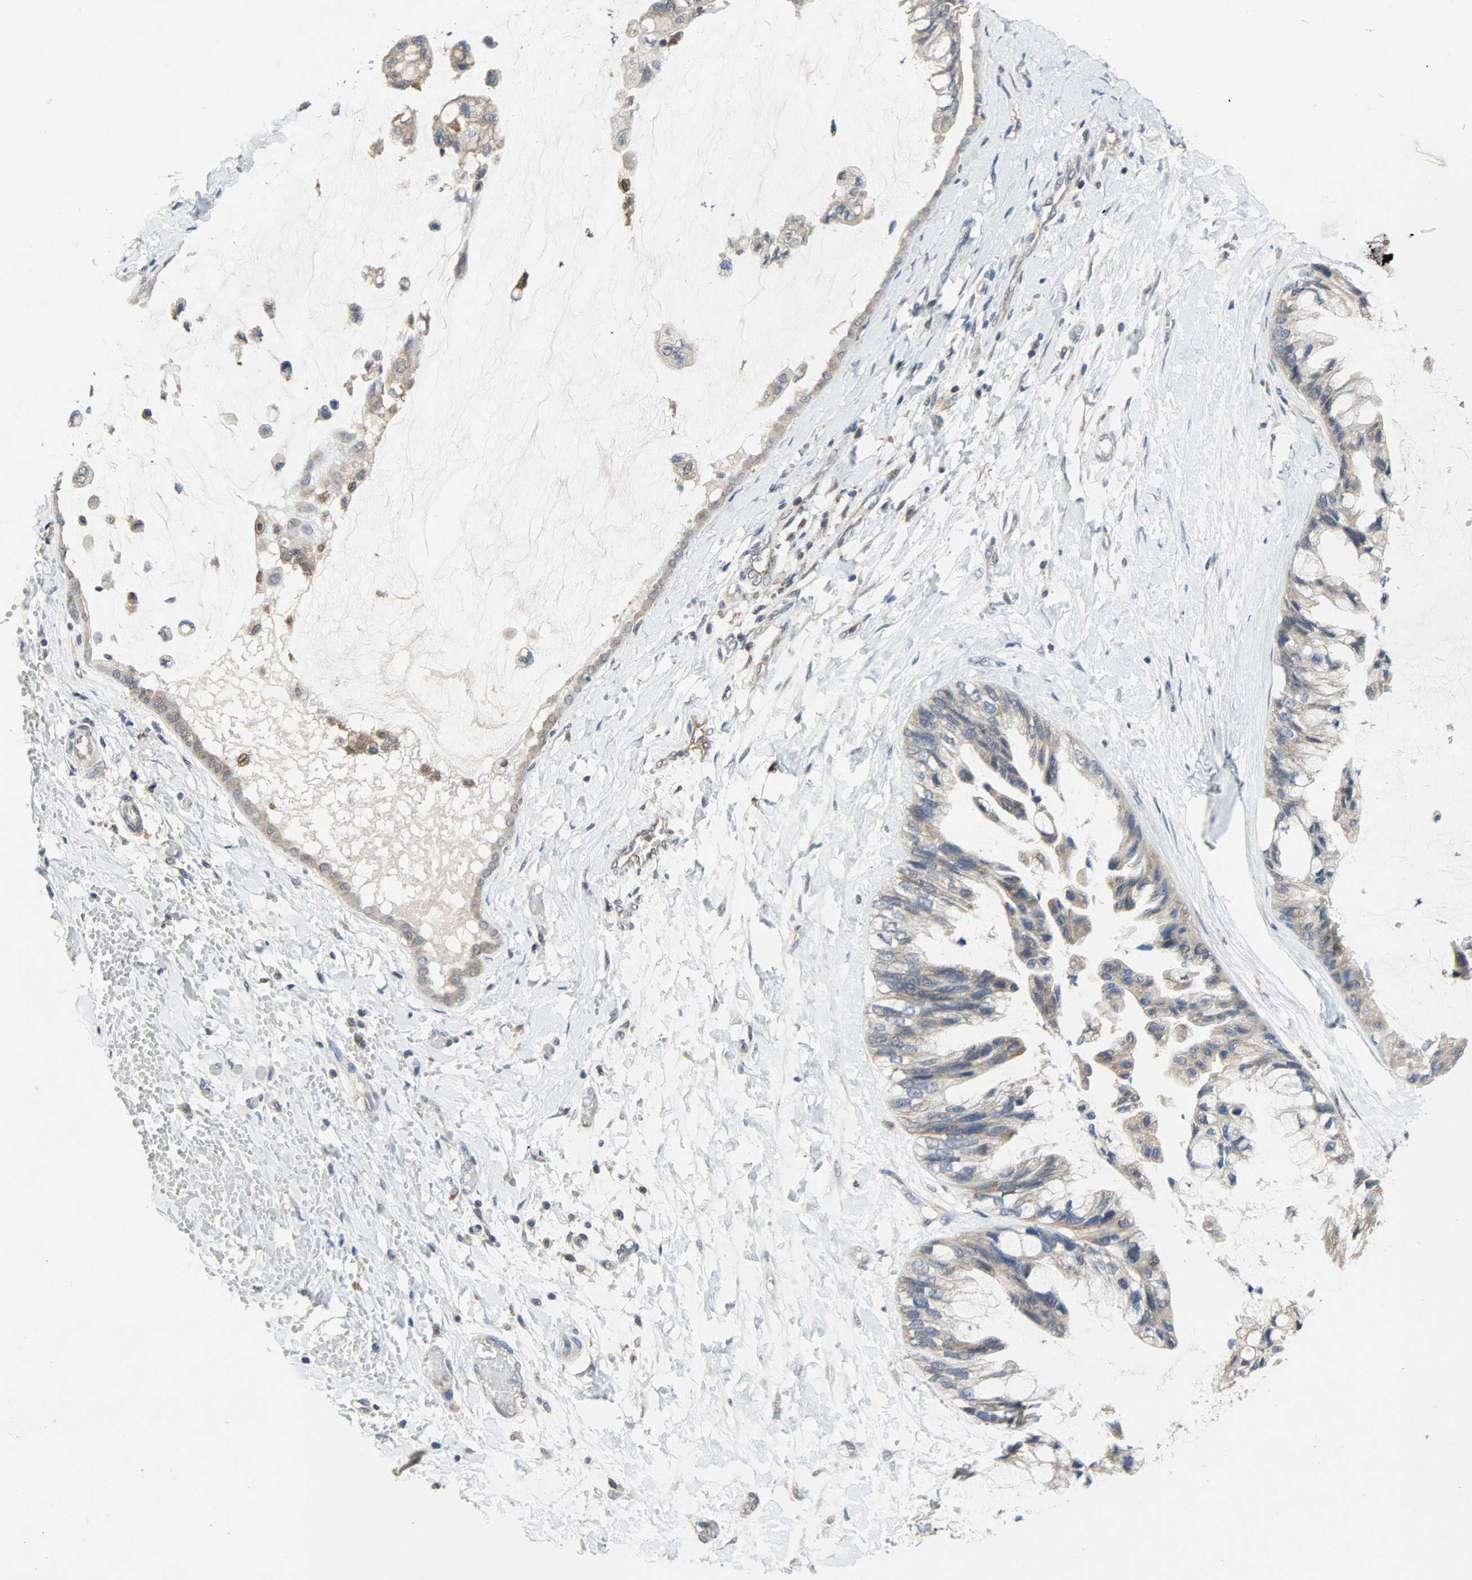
{"staining": {"intensity": "moderate", "quantity": ">75%", "location": "cytoplasmic/membranous"}, "tissue": "ovarian cancer", "cell_type": "Tumor cells", "image_type": "cancer", "snomed": [{"axis": "morphology", "description": "Cystadenocarcinoma, mucinous, NOS"}, {"axis": "topography", "description": "Ovary"}], "caption": "The micrograph shows staining of ovarian cancer (mucinous cystadenocarcinoma), revealing moderate cytoplasmic/membranous protein staining (brown color) within tumor cells. The staining was performed using DAB (3,3'-diaminobenzidine), with brown indicating positive protein expression. Nuclei are stained blue with hematoxylin.", "gene": "TRIM21", "patient": {"sex": "female", "age": 39}}